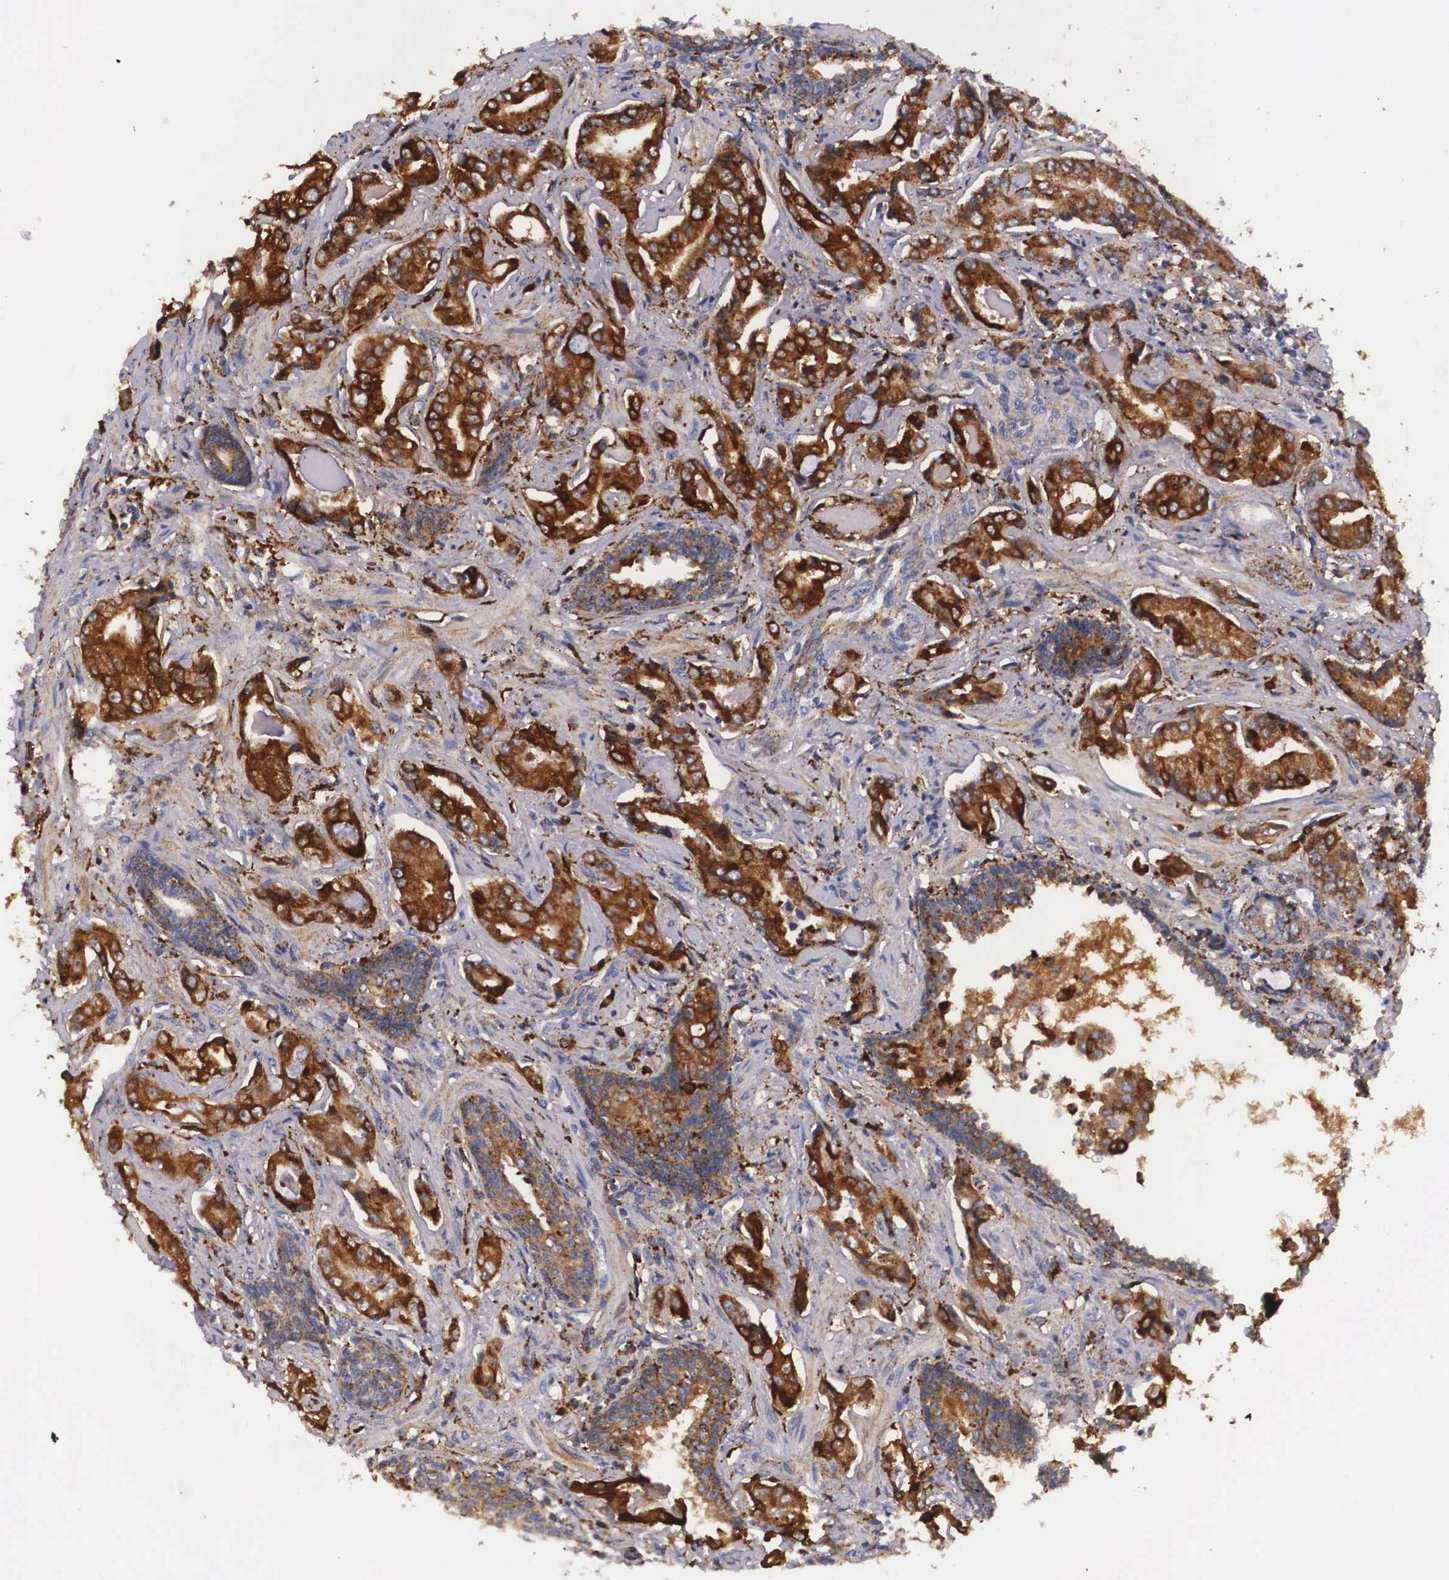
{"staining": {"intensity": "strong", "quantity": ">75%", "location": "cytoplasmic/membranous"}, "tissue": "prostate cancer", "cell_type": "Tumor cells", "image_type": "cancer", "snomed": [{"axis": "morphology", "description": "Adenocarcinoma, Low grade"}, {"axis": "topography", "description": "Prostate"}], "caption": "Protein positivity by immunohistochemistry exhibits strong cytoplasmic/membranous expression in about >75% of tumor cells in prostate low-grade adenocarcinoma.", "gene": "NAGA", "patient": {"sex": "male", "age": 65}}